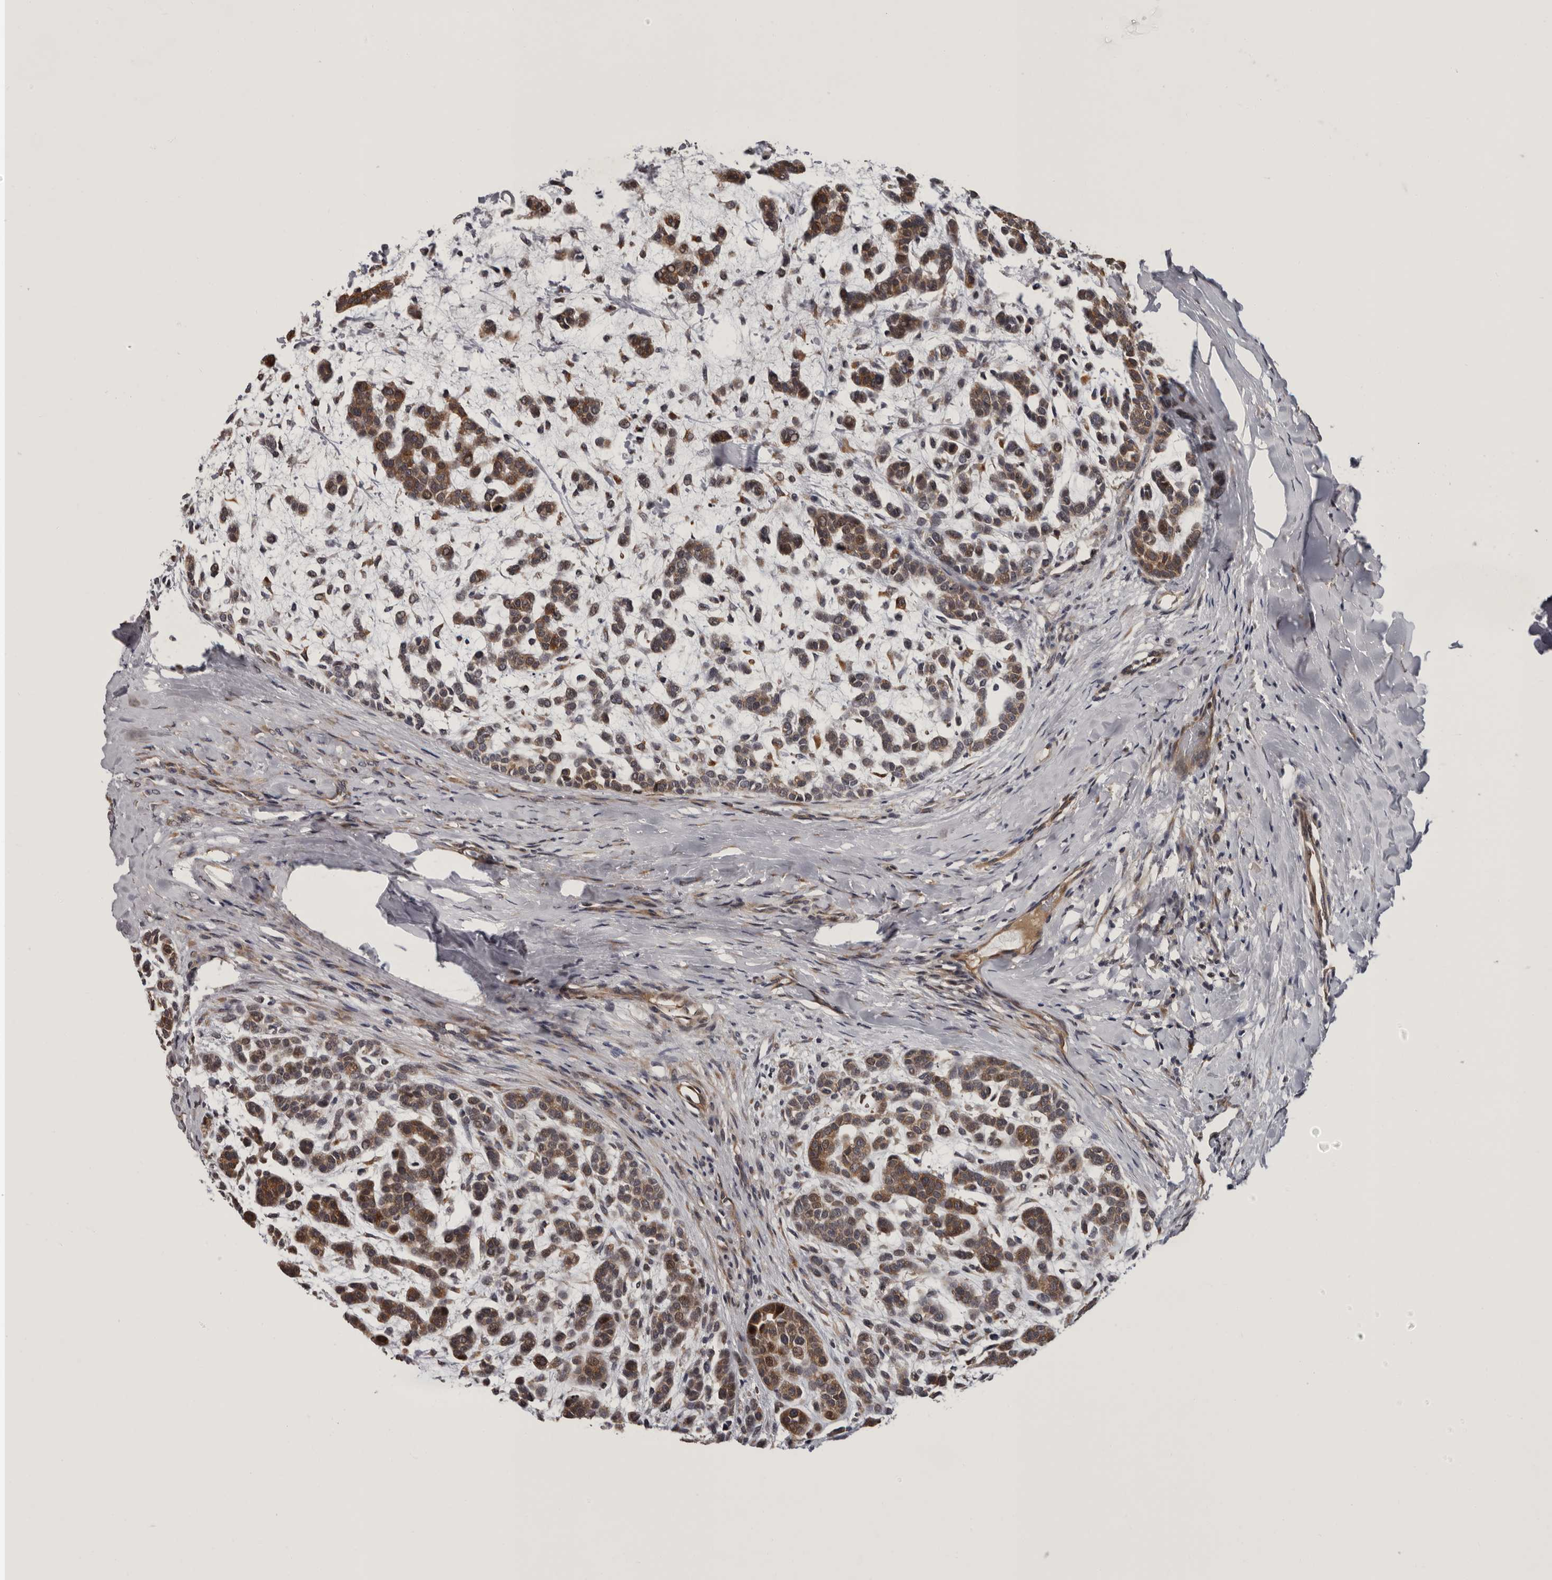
{"staining": {"intensity": "moderate", "quantity": "25%-75%", "location": "cytoplasmic/membranous,nuclear"}, "tissue": "head and neck cancer", "cell_type": "Tumor cells", "image_type": "cancer", "snomed": [{"axis": "morphology", "description": "Adenocarcinoma, NOS"}, {"axis": "morphology", "description": "Adenoma, NOS"}, {"axis": "topography", "description": "Head-Neck"}], "caption": "Protein expression analysis of human head and neck cancer reveals moderate cytoplasmic/membranous and nuclear expression in about 25%-75% of tumor cells.", "gene": "MED8", "patient": {"sex": "female", "age": 55}}